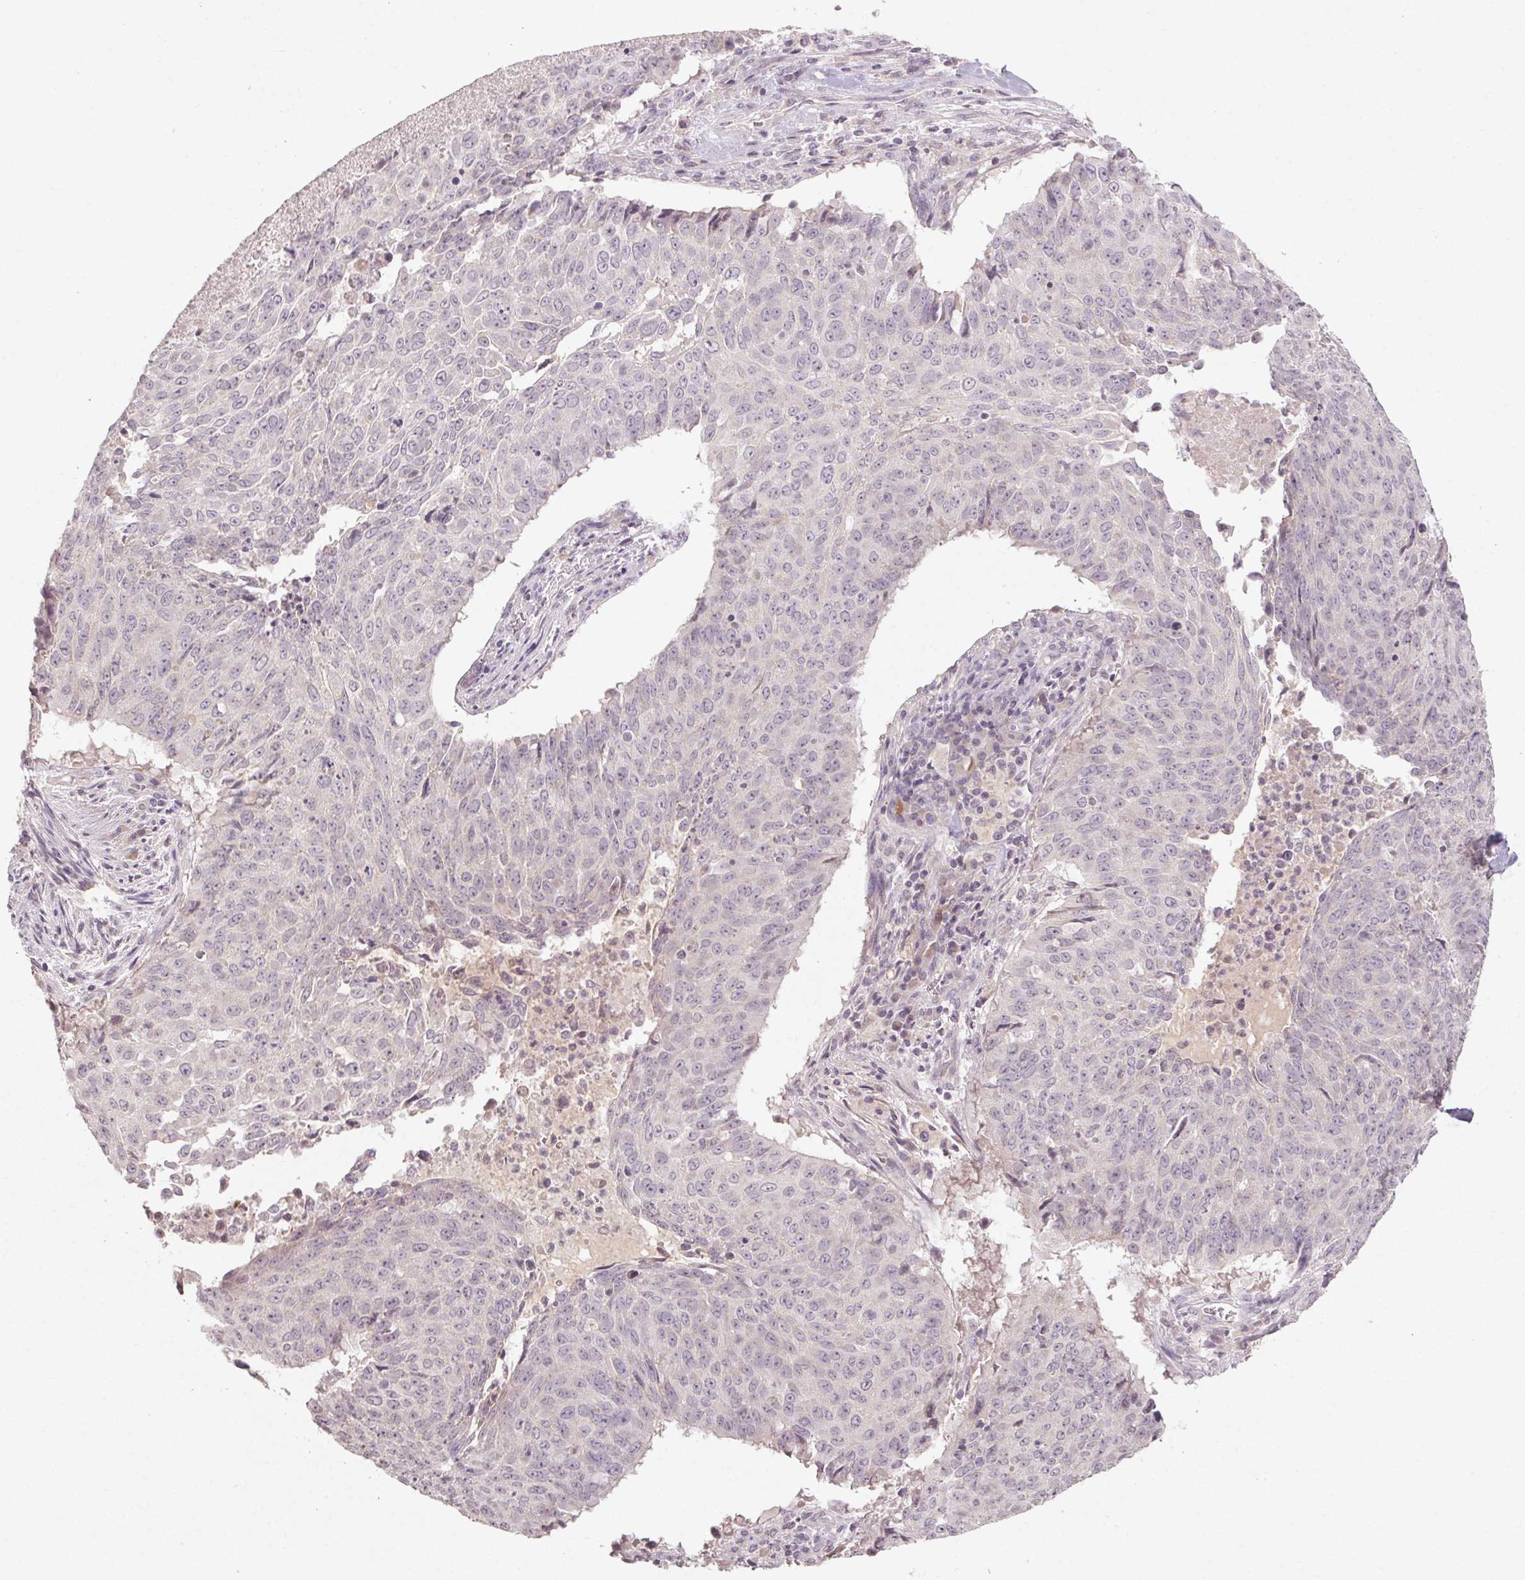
{"staining": {"intensity": "negative", "quantity": "none", "location": "none"}, "tissue": "lung cancer", "cell_type": "Tumor cells", "image_type": "cancer", "snomed": [{"axis": "morphology", "description": "Normal tissue, NOS"}, {"axis": "morphology", "description": "Squamous cell carcinoma, NOS"}, {"axis": "topography", "description": "Bronchus"}, {"axis": "topography", "description": "Lung"}], "caption": "Immunohistochemistry (IHC) of human lung cancer (squamous cell carcinoma) shows no positivity in tumor cells.", "gene": "KLRC3", "patient": {"sex": "male", "age": 64}}